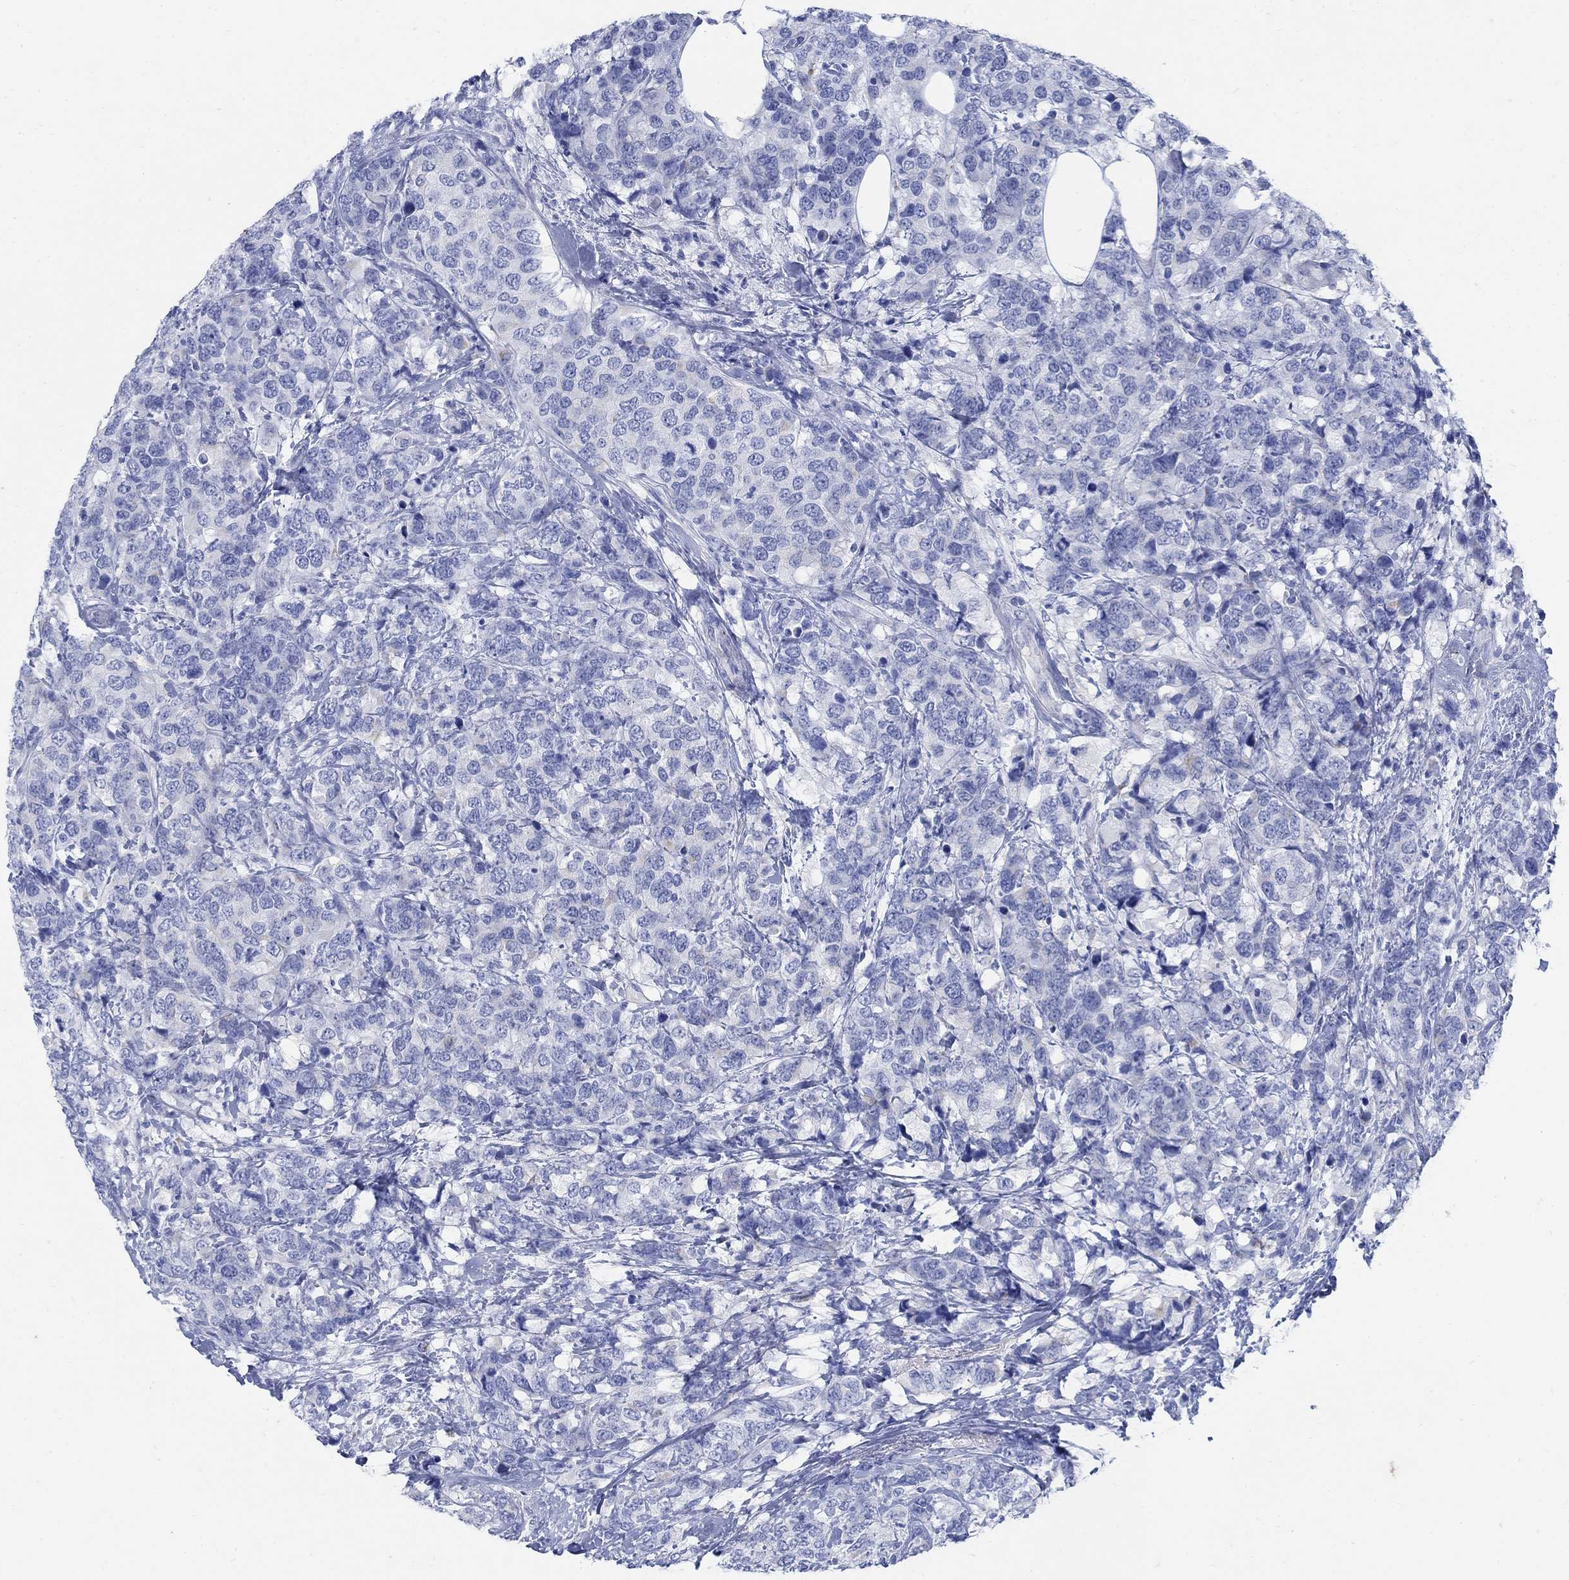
{"staining": {"intensity": "negative", "quantity": "none", "location": "none"}, "tissue": "breast cancer", "cell_type": "Tumor cells", "image_type": "cancer", "snomed": [{"axis": "morphology", "description": "Lobular carcinoma"}, {"axis": "topography", "description": "Breast"}], "caption": "Breast cancer was stained to show a protein in brown. There is no significant positivity in tumor cells.", "gene": "ZDHHC14", "patient": {"sex": "female", "age": 59}}